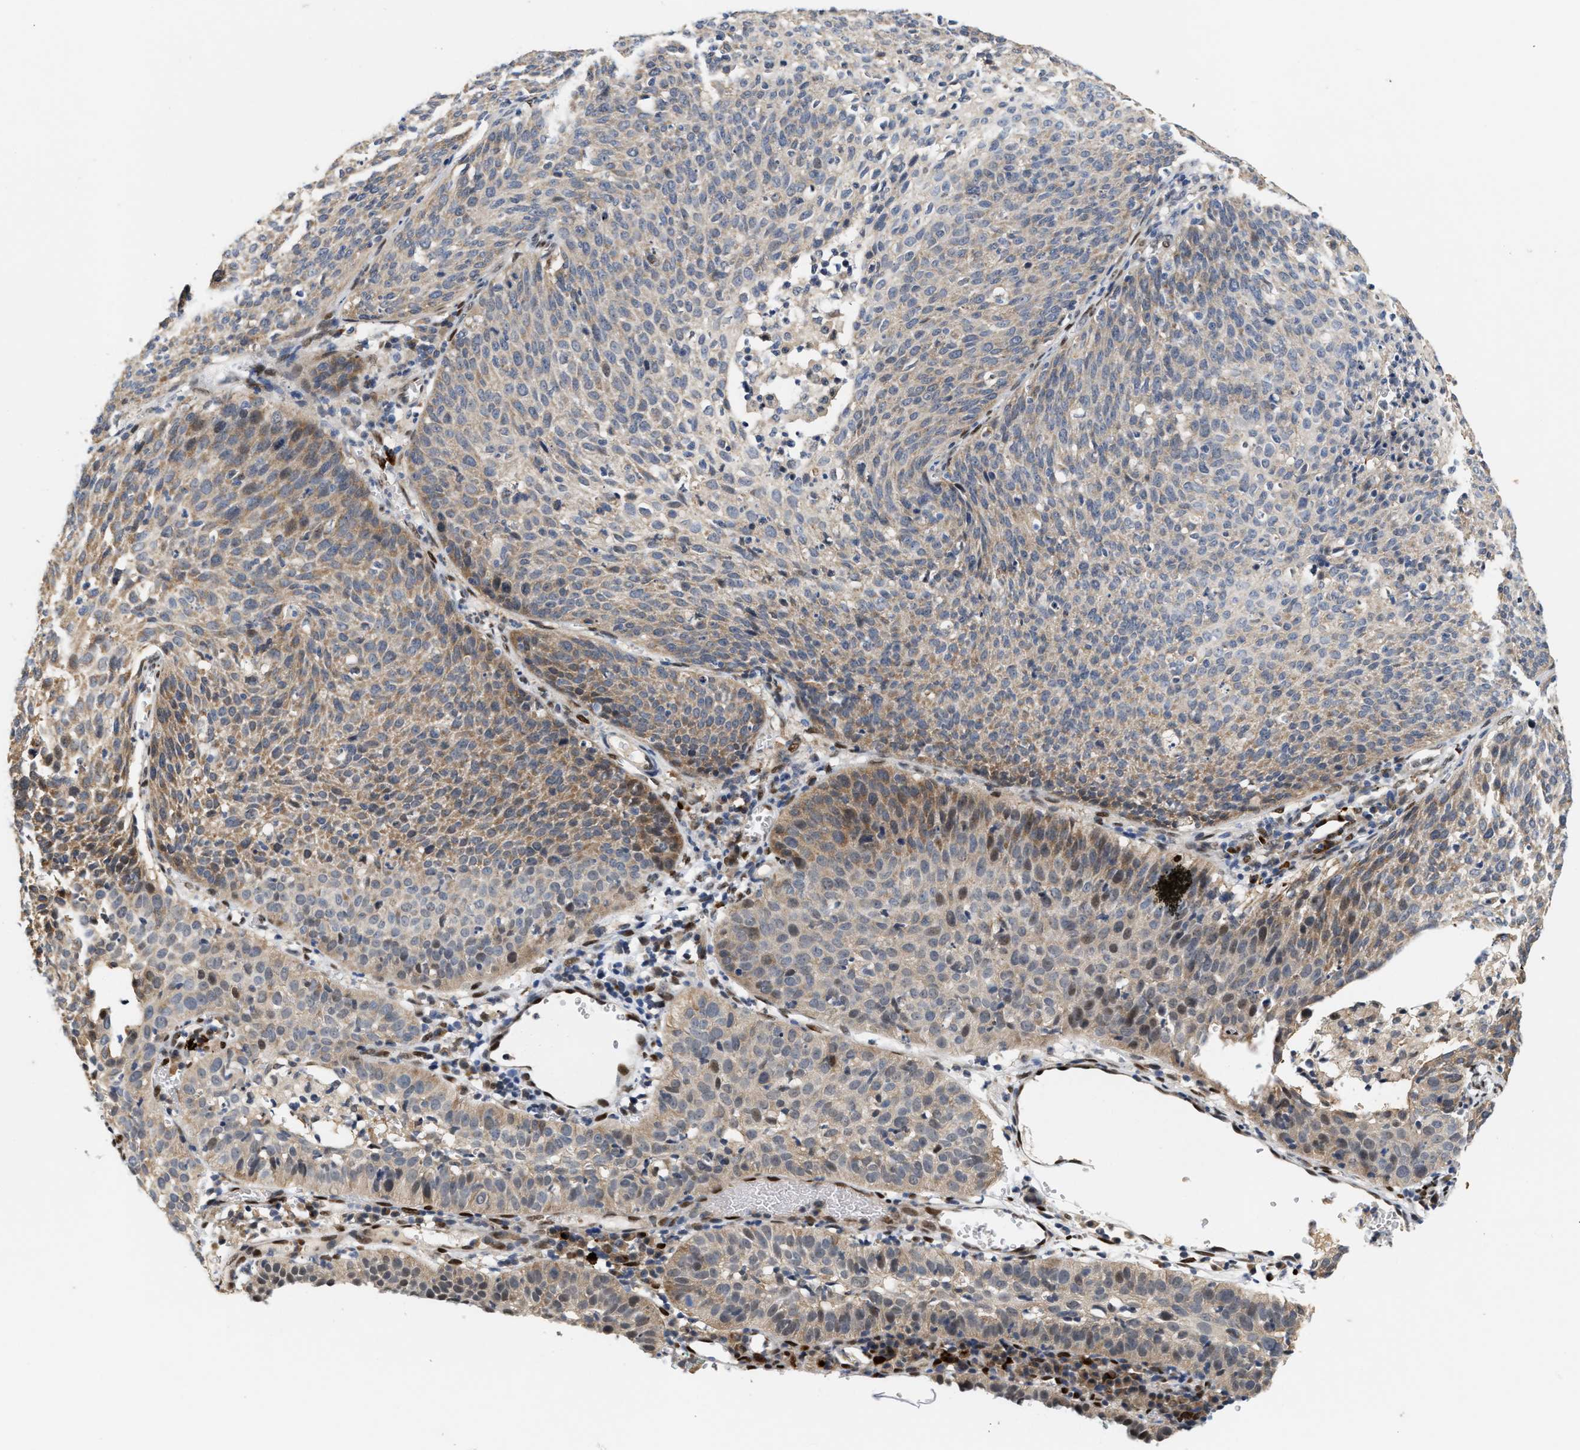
{"staining": {"intensity": "moderate", "quantity": "25%-75%", "location": "cytoplasmic/membranous"}, "tissue": "cervical cancer", "cell_type": "Tumor cells", "image_type": "cancer", "snomed": [{"axis": "morphology", "description": "Squamous cell carcinoma, NOS"}, {"axis": "topography", "description": "Cervix"}], "caption": "Tumor cells demonstrate moderate cytoplasmic/membranous expression in about 25%-75% of cells in squamous cell carcinoma (cervical). The staining was performed using DAB to visualize the protein expression in brown, while the nuclei were stained in blue with hematoxylin (Magnification: 20x).", "gene": "TCF4", "patient": {"sex": "female", "age": 38}}